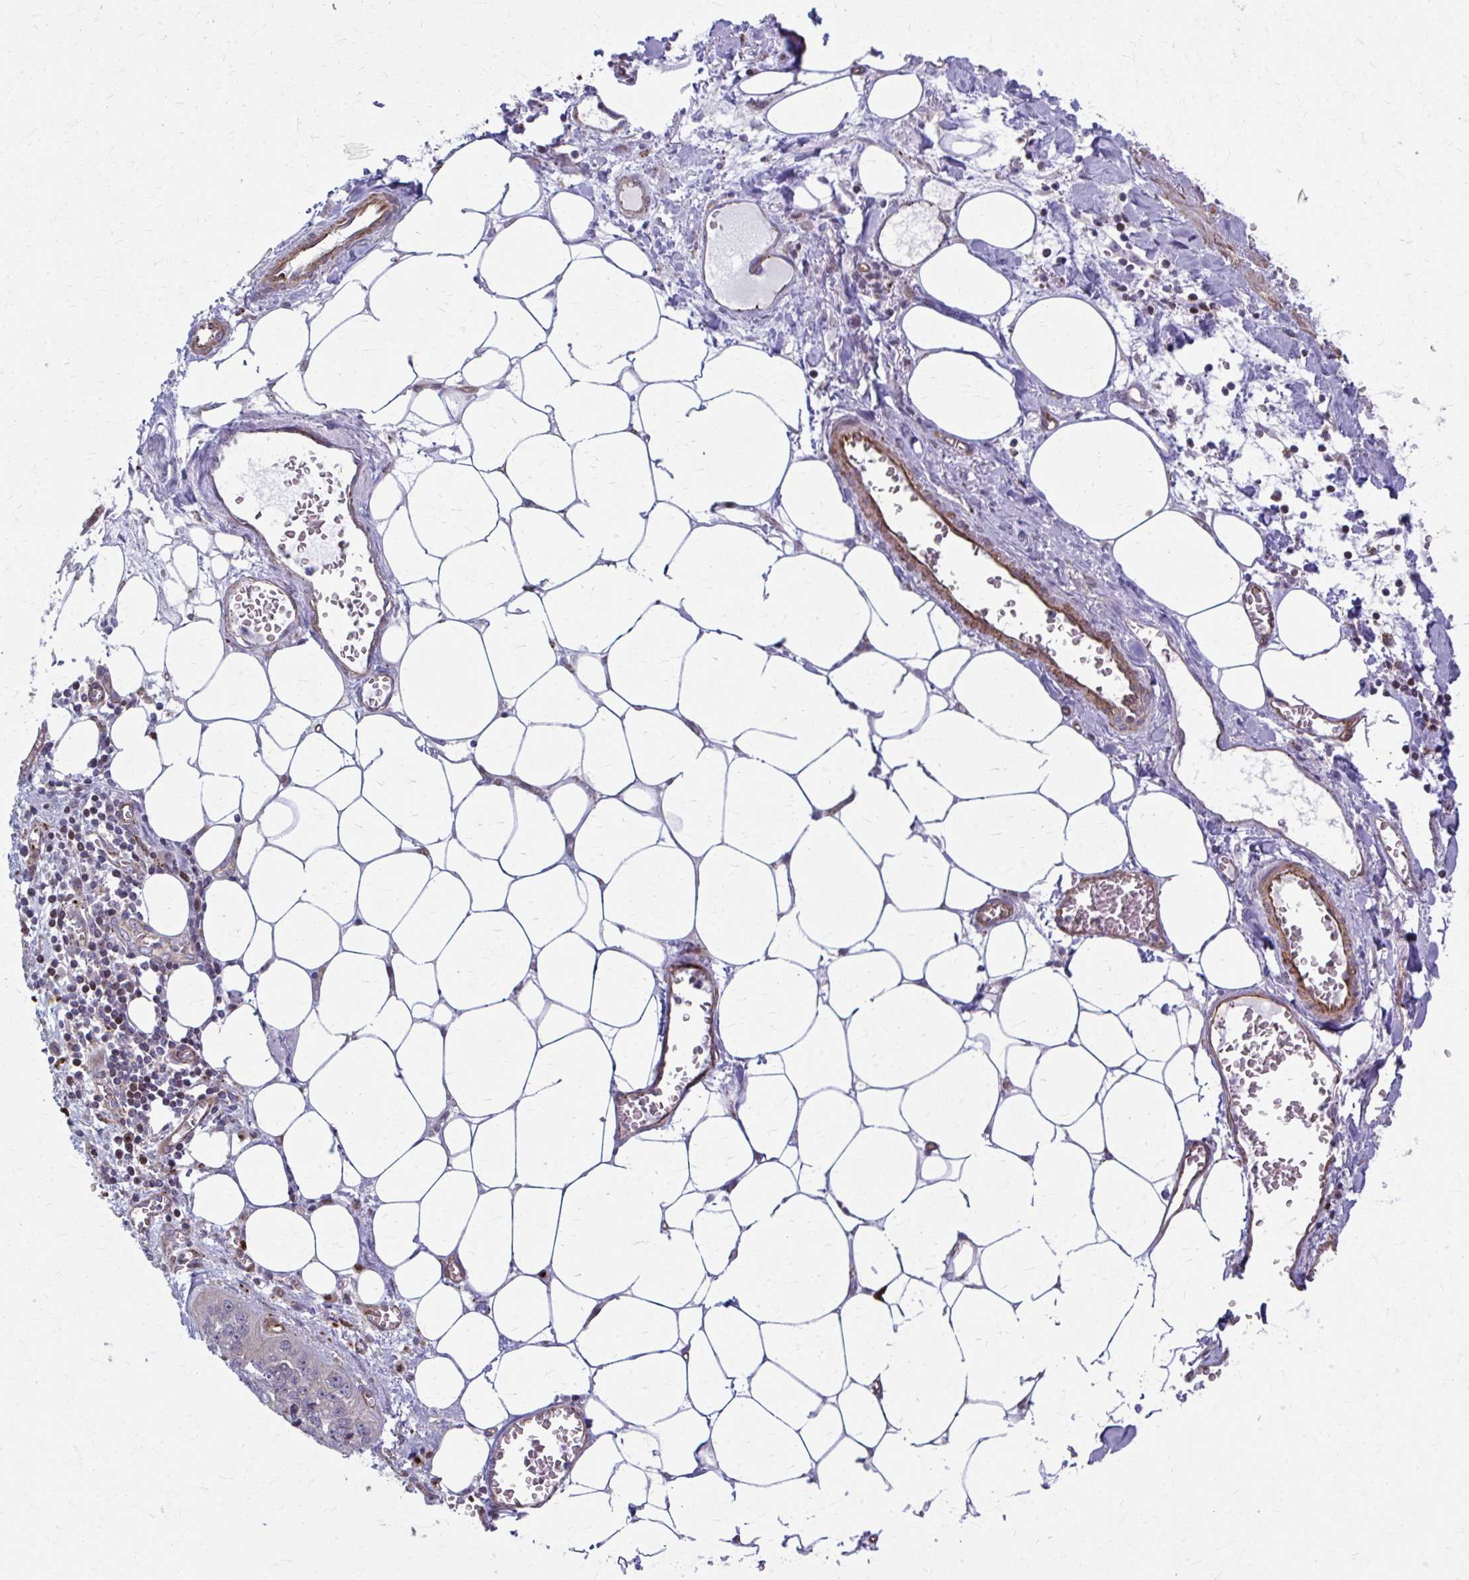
{"staining": {"intensity": "negative", "quantity": "none", "location": "none"}, "tissue": "ovarian cancer", "cell_type": "Tumor cells", "image_type": "cancer", "snomed": [{"axis": "morphology", "description": "Cystadenocarcinoma, serous, NOS"}, {"axis": "topography", "description": "Ovary"}], "caption": "The micrograph demonstrates no staining of tumor cells in ovarian cancer (serous cystadenocarcinoma).", "gene": "LRRC4B", "patient": {"sex": "female", "age": 75}}